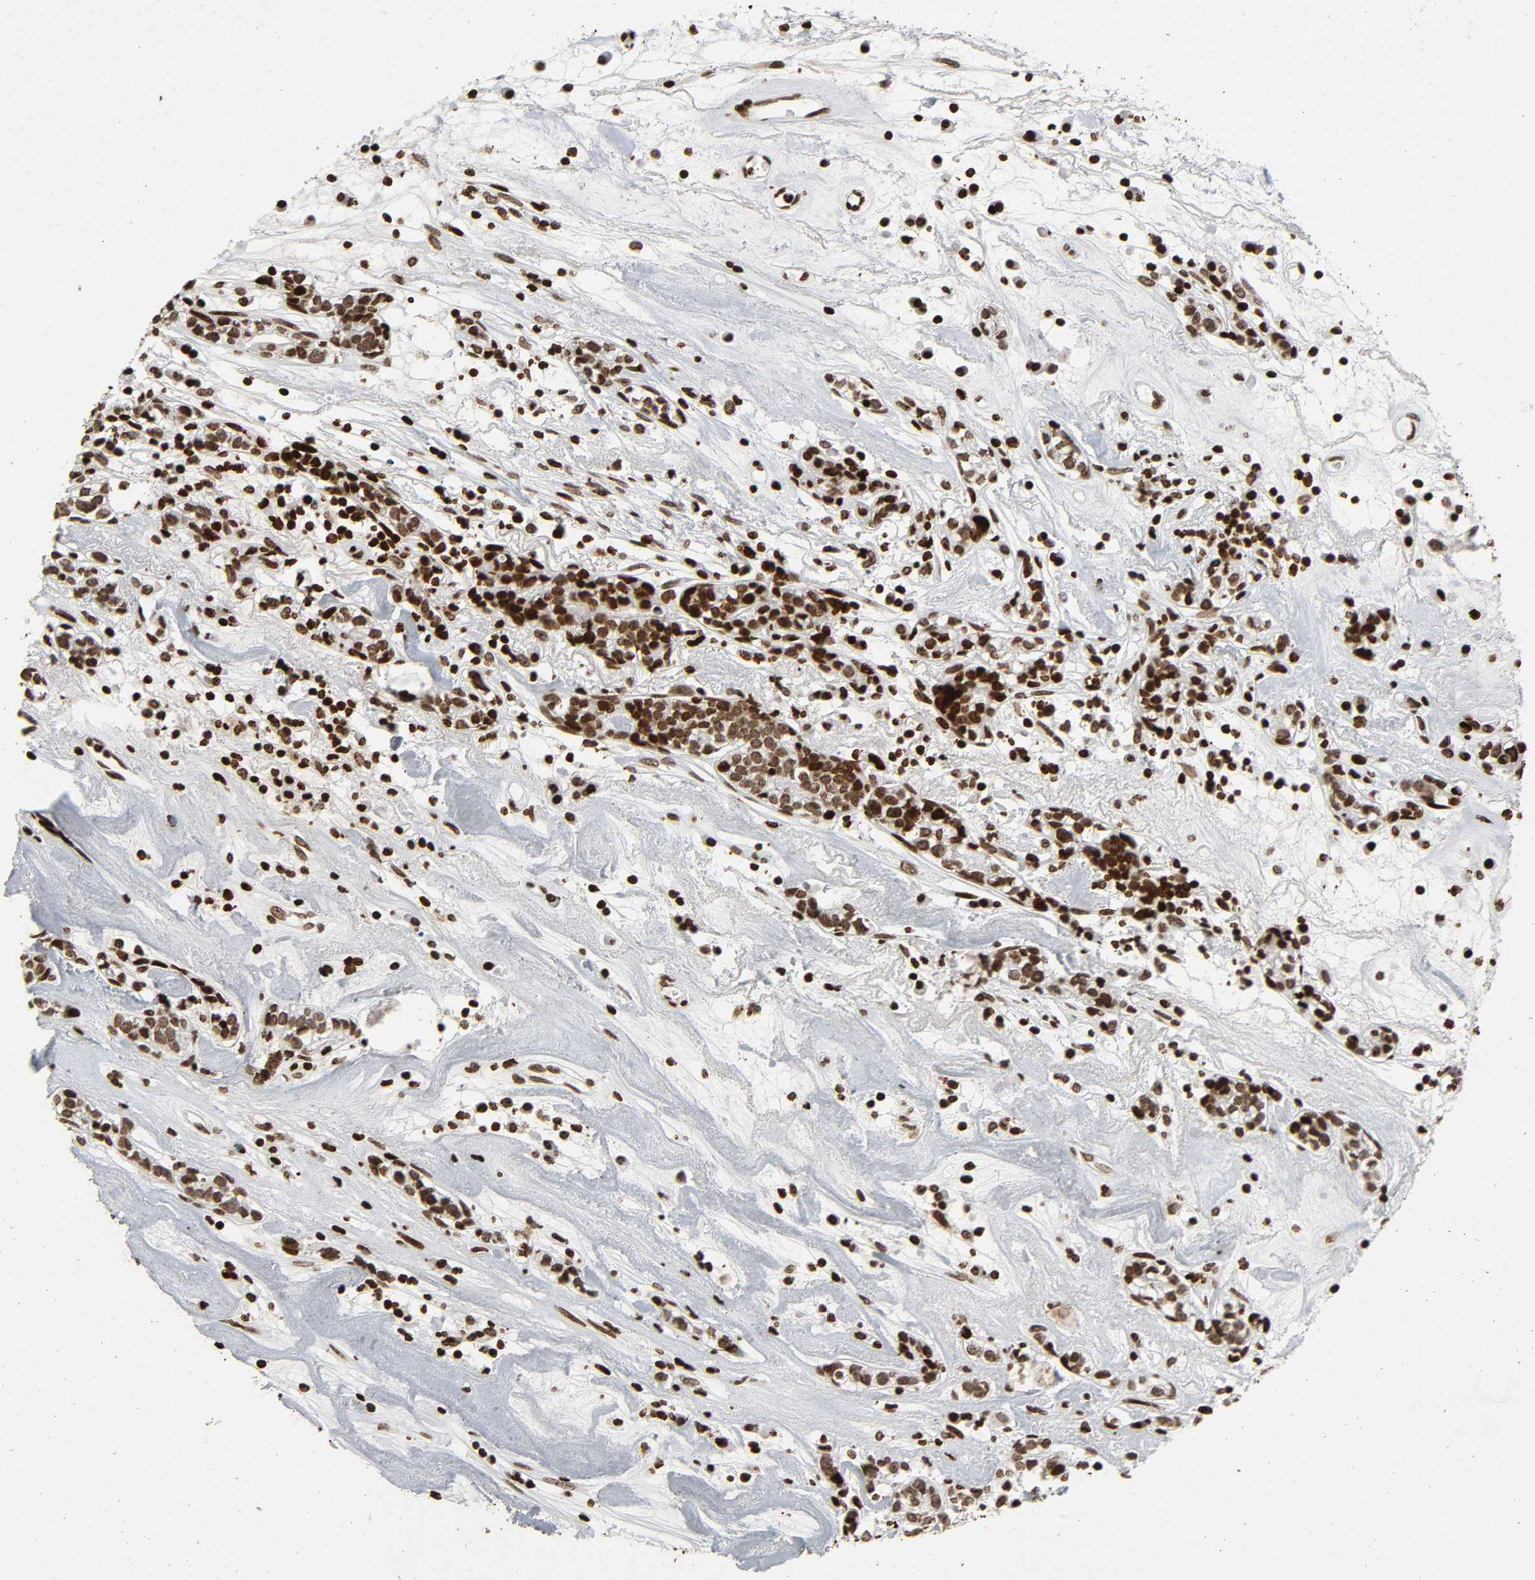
{"staining": {"intensity": "moderate", "quantity": ">75%", "location": "nuclear"}, "tissue": "head and neck cancer", "cell_type": "Tumor cells", "image_type": "cancer", "snomed": [{"axis": "morphology", "description": "Adenocarcinoma, NOS"}, {"axis": "topography", "description": "Salivary gland"}, {"axis": "topography", "description": "Head-Neck"}], "caption": "Tumor cells show medium levels of moderate nuclear positivity in approximately >75% of cells in head and neck cancer (adenocarcinoma).", "gene": "RXRA", "patient": {"sex": "female", "age": 65}}